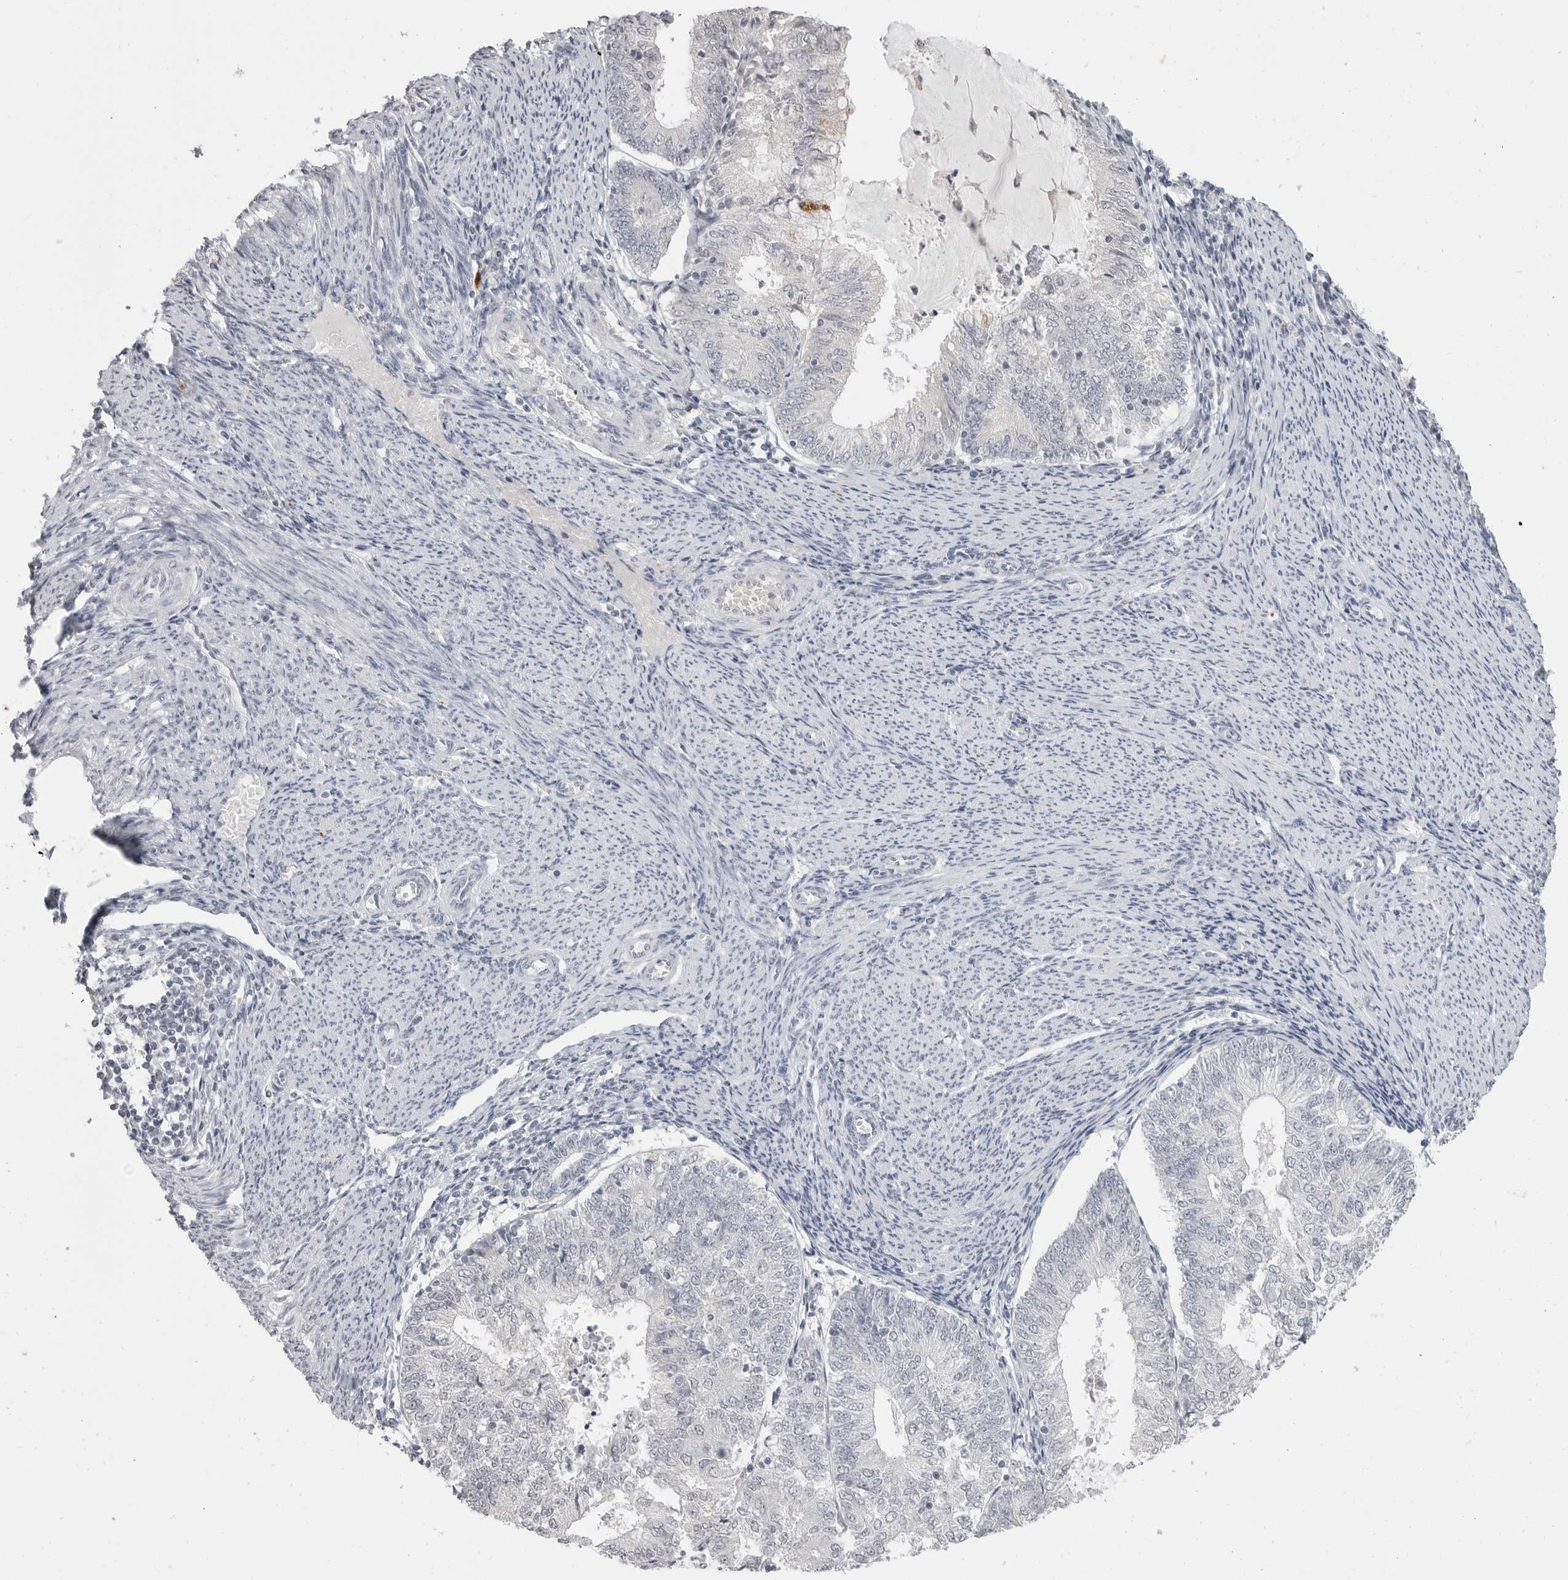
{"staining": {"intensity": "negative", "quantity": "none", "location": "none"}, "tissue": "endometrial cancer", "cell_type": "Tumor cells", "image_type": "cancer", "snomed": [{"axis": "morphology", "description": "Adenocarcinoma, NOS"}, {"axis": "topography", "description": "Endometrium"}], "caption": "This image is of endometrial cancer (adenocarcinoma) stained with immunohistochemistry (IHC) to label a protein in brown with the nuclei are counter-stained blue. There is no staining in tumor cells.", "gene": "PRSS1", "patient": {"sex": "female", "age": 57}}